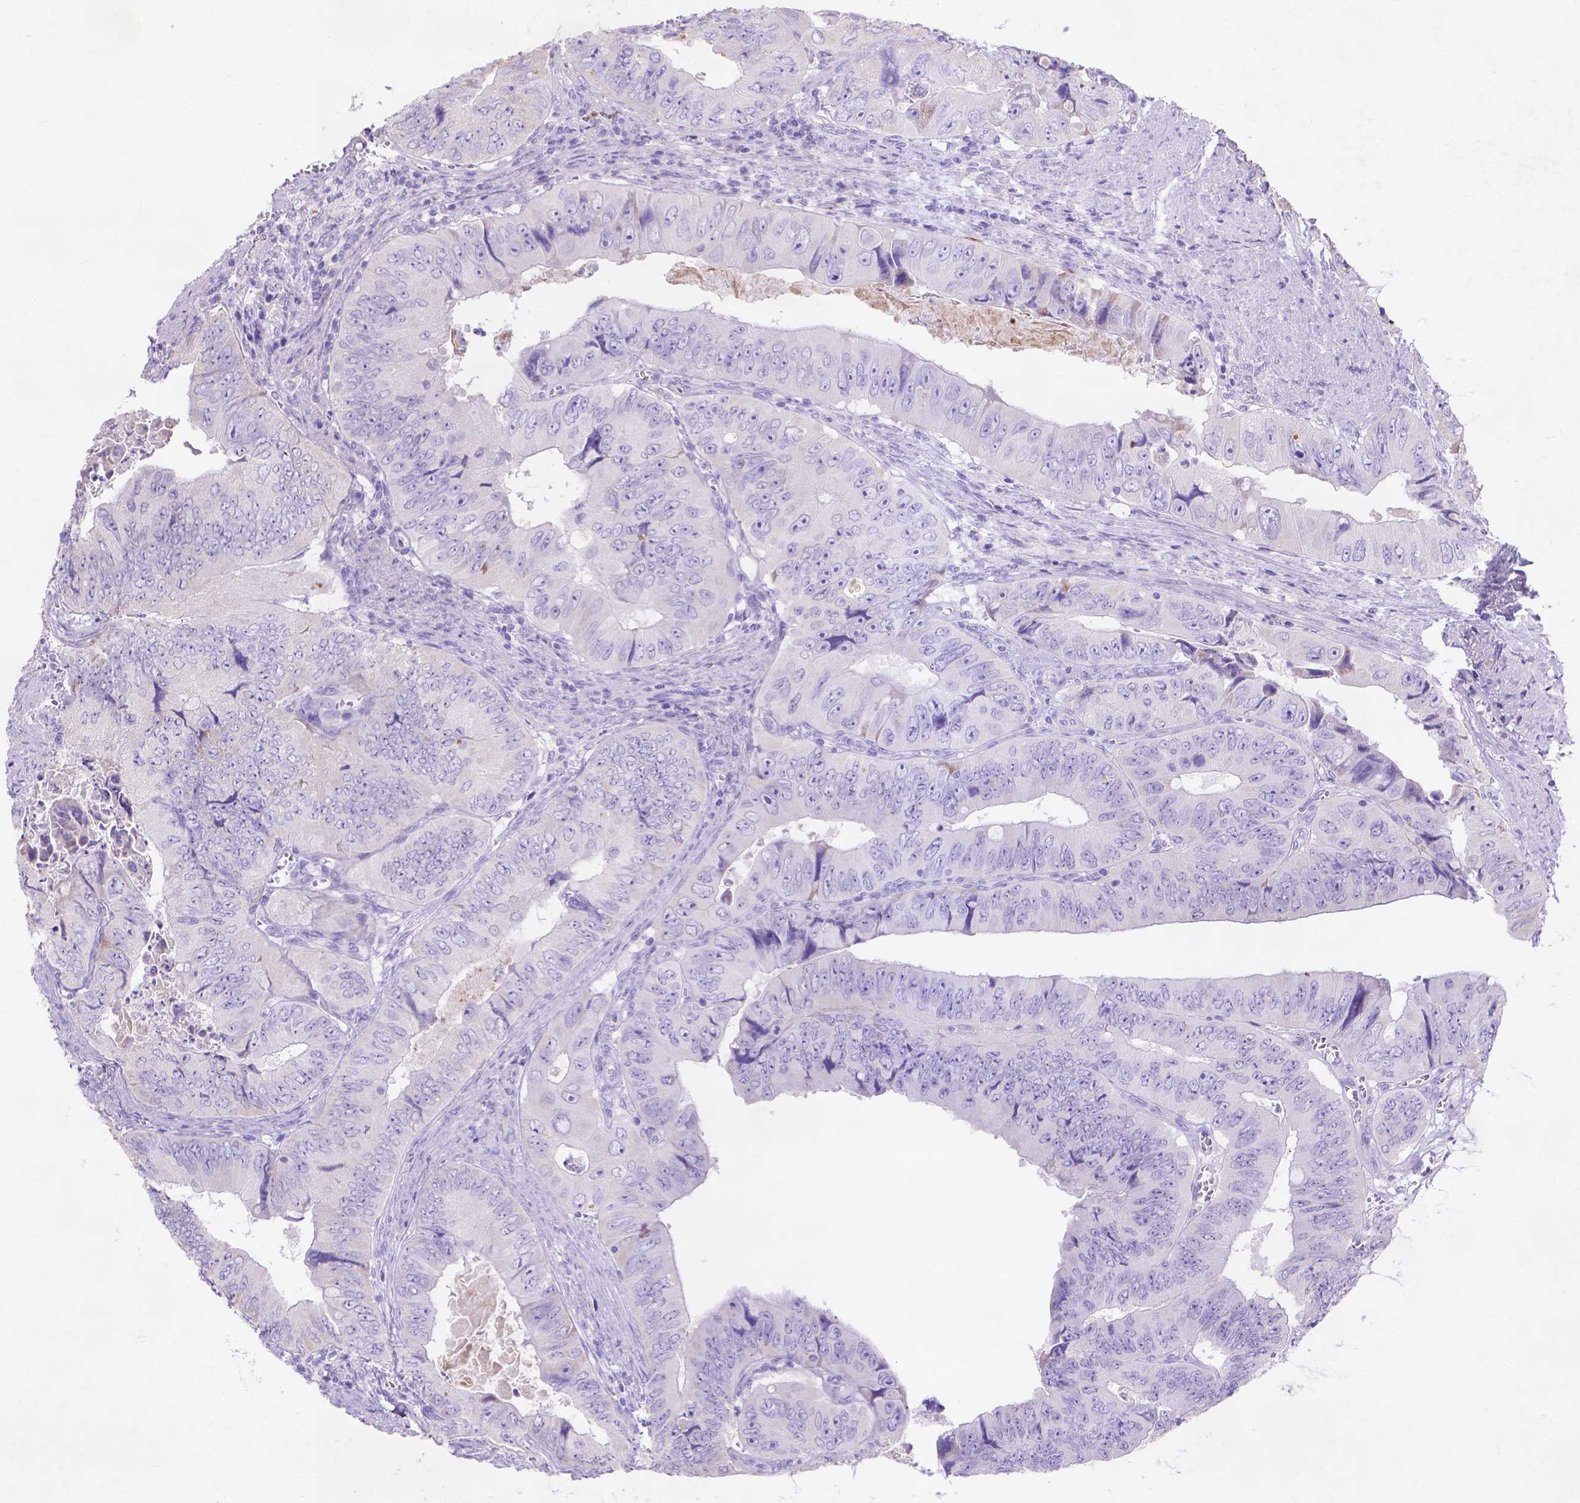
{"staining": {"intensity": "negative", "quantity": "none", "location": "none"}, "tissue": "colorectal cancer", "cell_type": "Tumor cells", "image_type": "cancer", "snomed": [{"axis": "morphology", "description": "Adenocarcinoma, NOS"}, {"axis": "topography", "description": "Colon"}], "caption": "Tumor cells show no significant expression in colorectal adenocarcinoma.", "gene": "MMP11", "patient": {"sex": "female", "age": 84}}